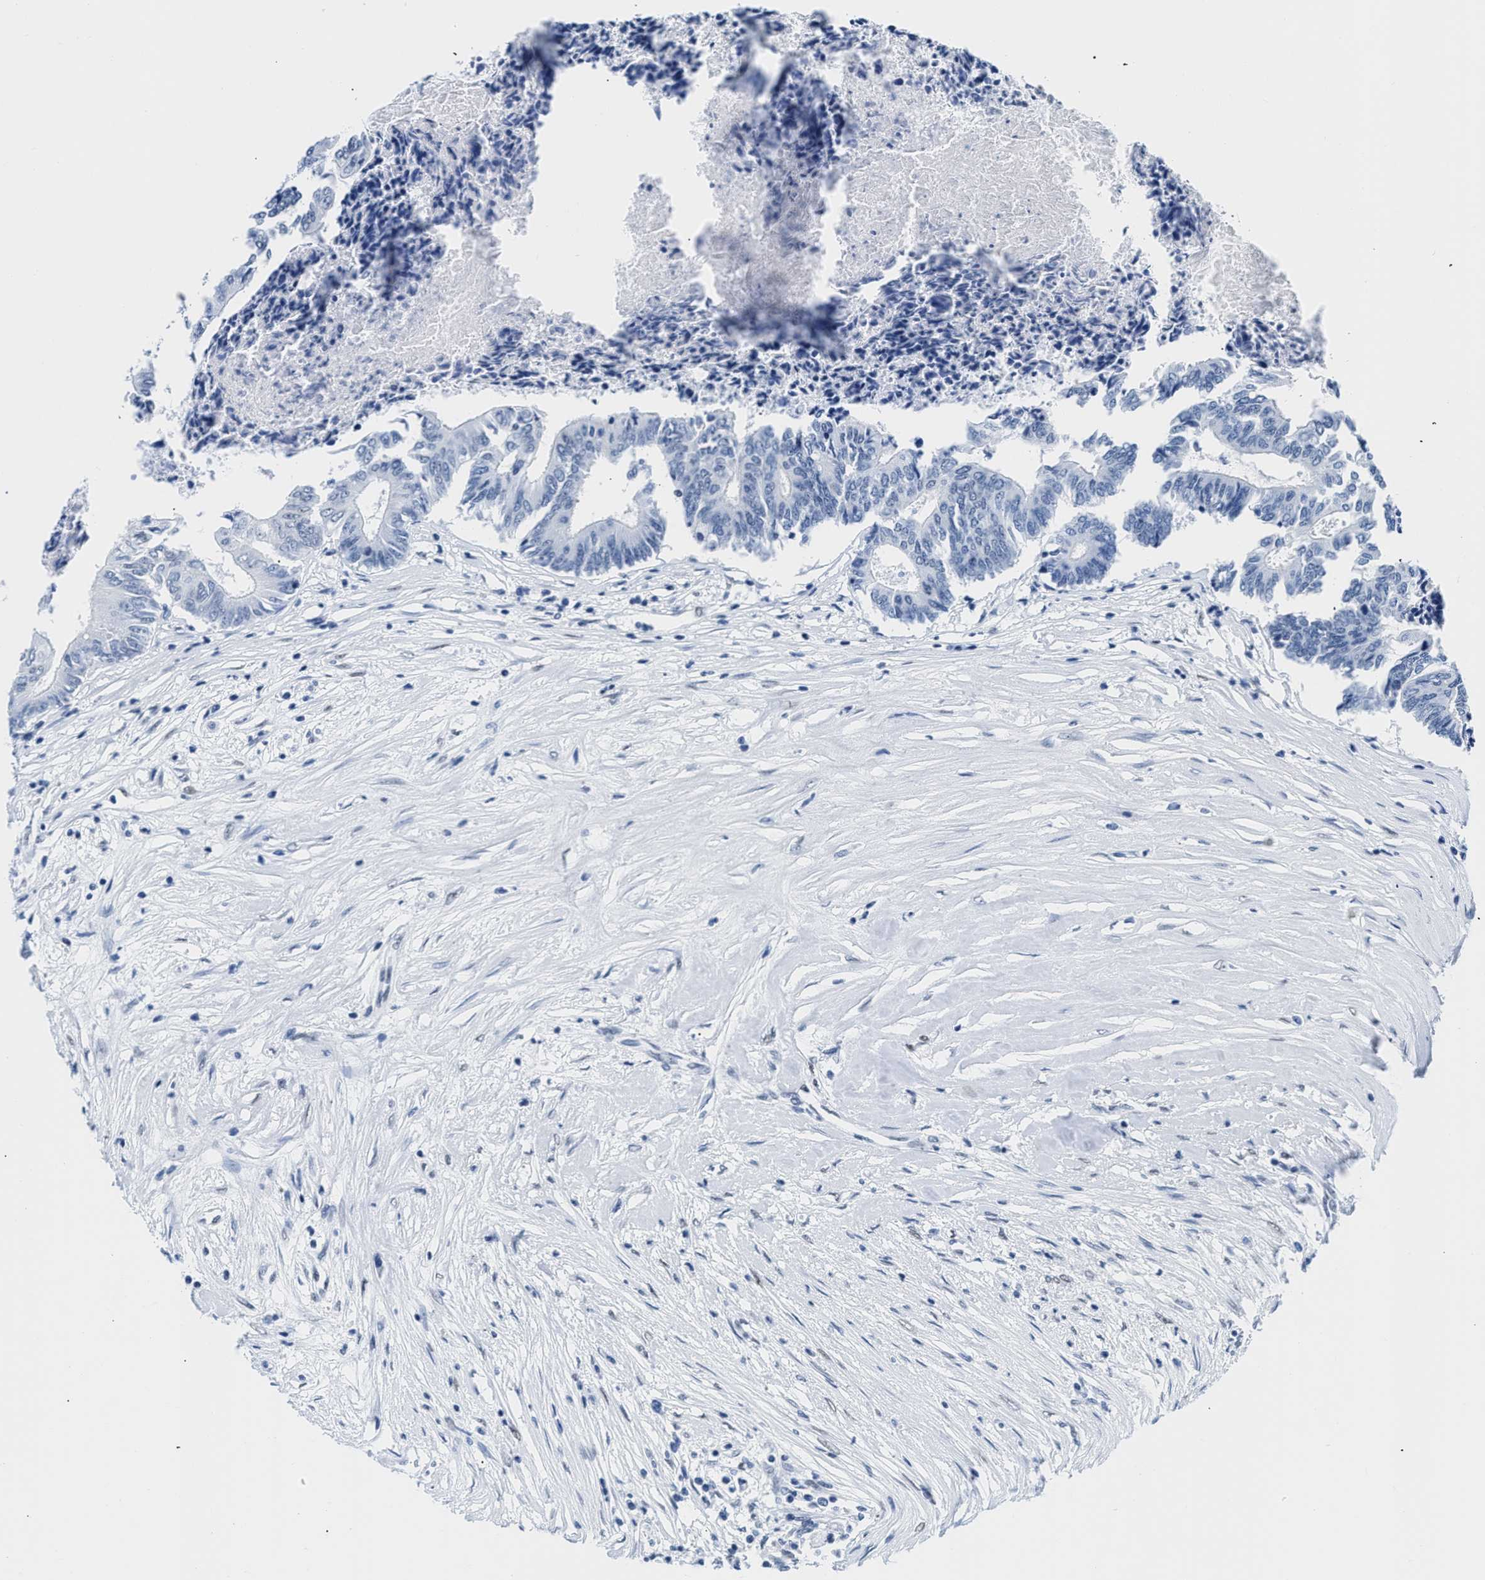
{"staining": {"intensity": "negative", "quantity": "none", "location": "none"}, "tissue": "colorectal cancer", "cell_type": "Tumor cells", "image_type": "cancer", "snomed": [{"axis": "morphology", "description": "Adenocarcinoma, NOS"}, {"axis": "topography", "description": "Rectum"}], "caption": "The histopathology image displays no staining of tumor cells in colorectal cancer (adenocarcinoma). (DAB IHC with hematoxylin counter stain).", "gene": "CTBP1", "patient": {"sex": "male", "age": 63}}